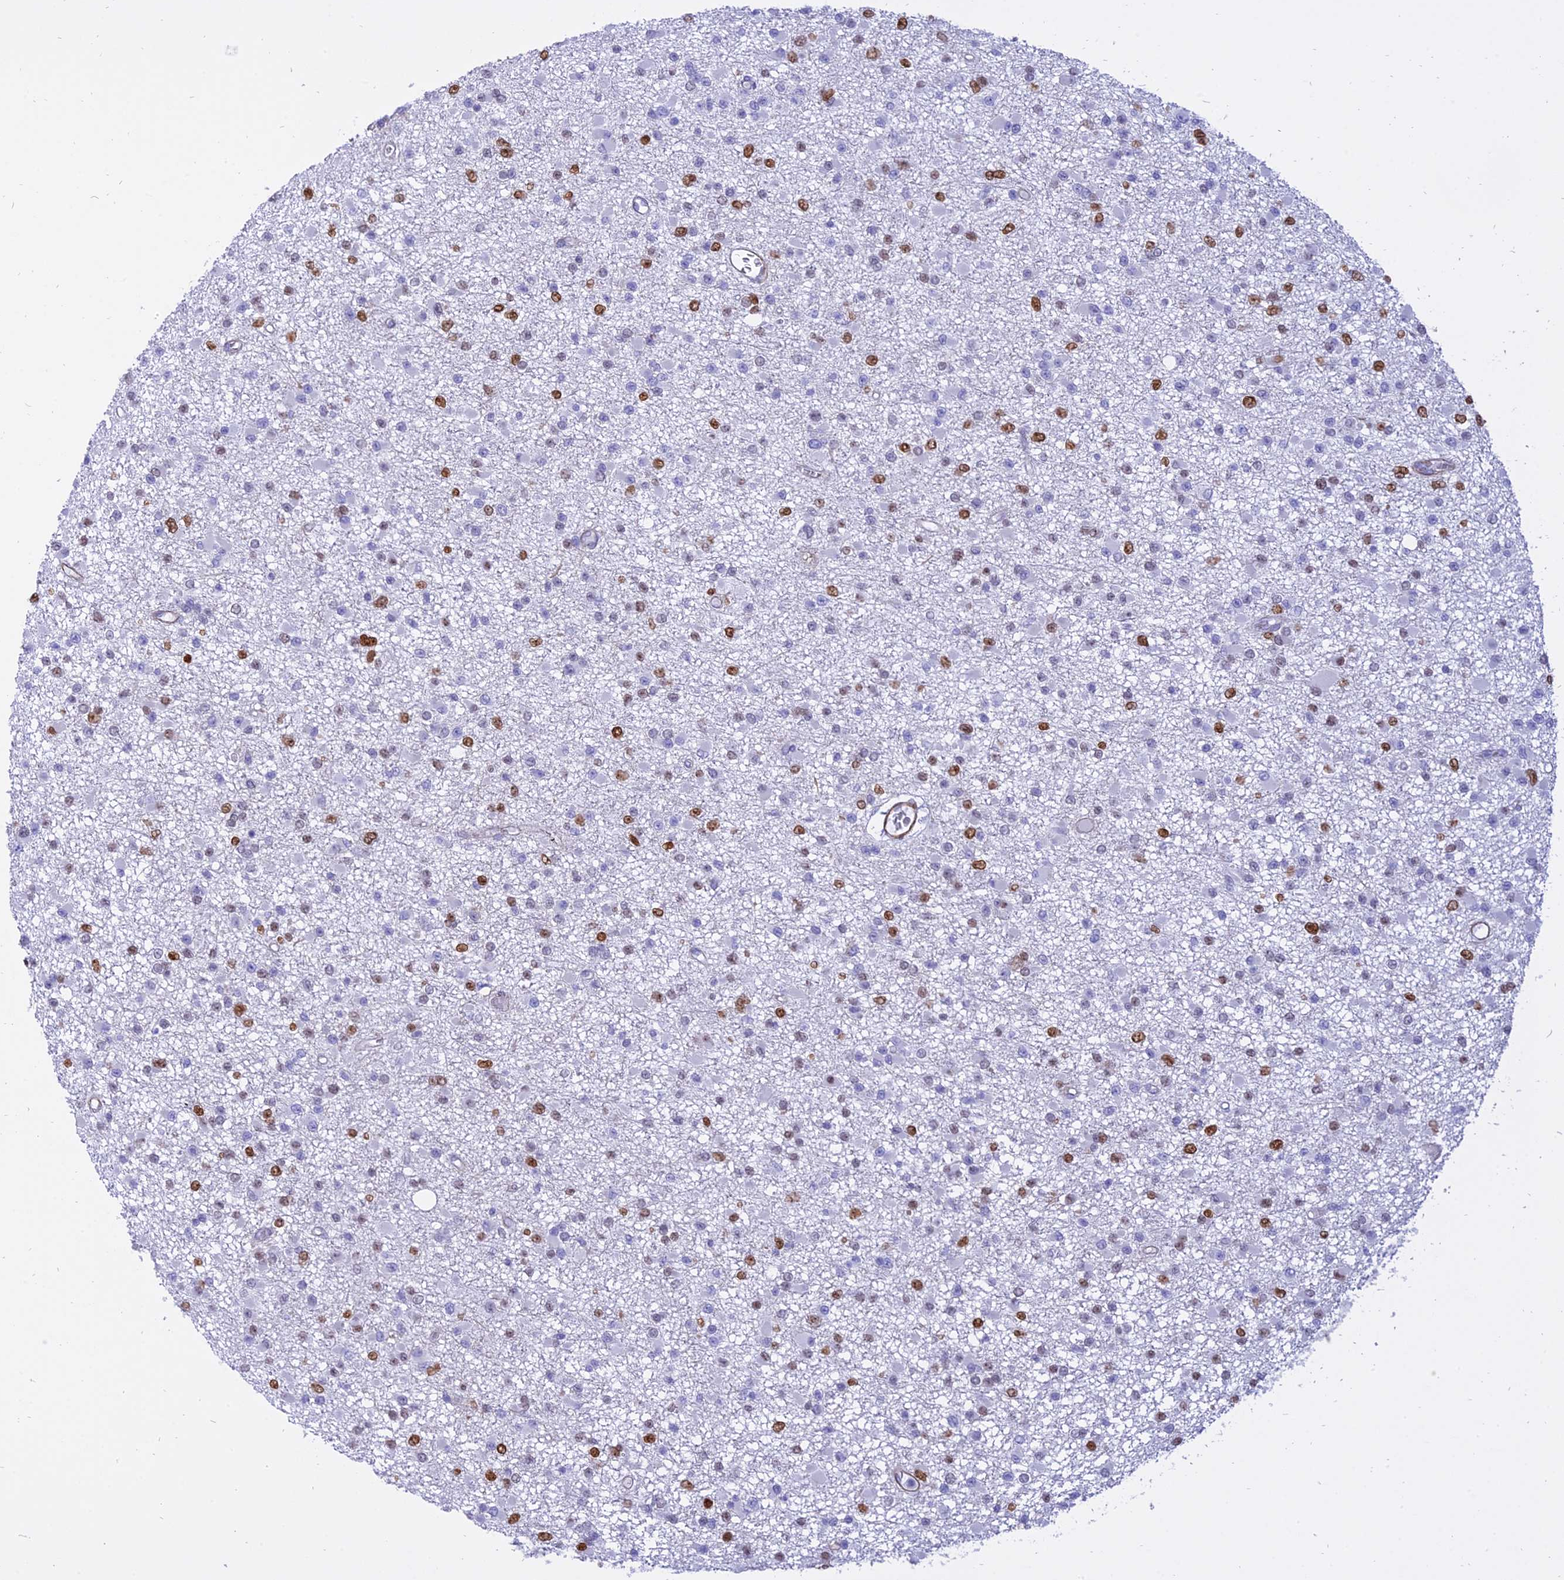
{"staining": {"intensity": "moderate", "quantity": "25%-75%", "location": "nuclear"}, "tissue": "glioma", "cell_type": "Tumor cells", "image_type": "cancer", "snomed": [{"axis": "morphology", "description": "Glioma, malignant, Low grade"}, {"axis": "topography", "description": "Brain"}], "caption": "IHC photomicrograph of neoplastic tissue: human malignant glioma (low-grade) stained using immunohistochemistry reveals medium levels of moderate protein expression localized specifically in the nuclear of tumor cells, appearing as a nuclear brown color.", "gene": "CENPV", "patient": {"sex": "female", "age": 22}}